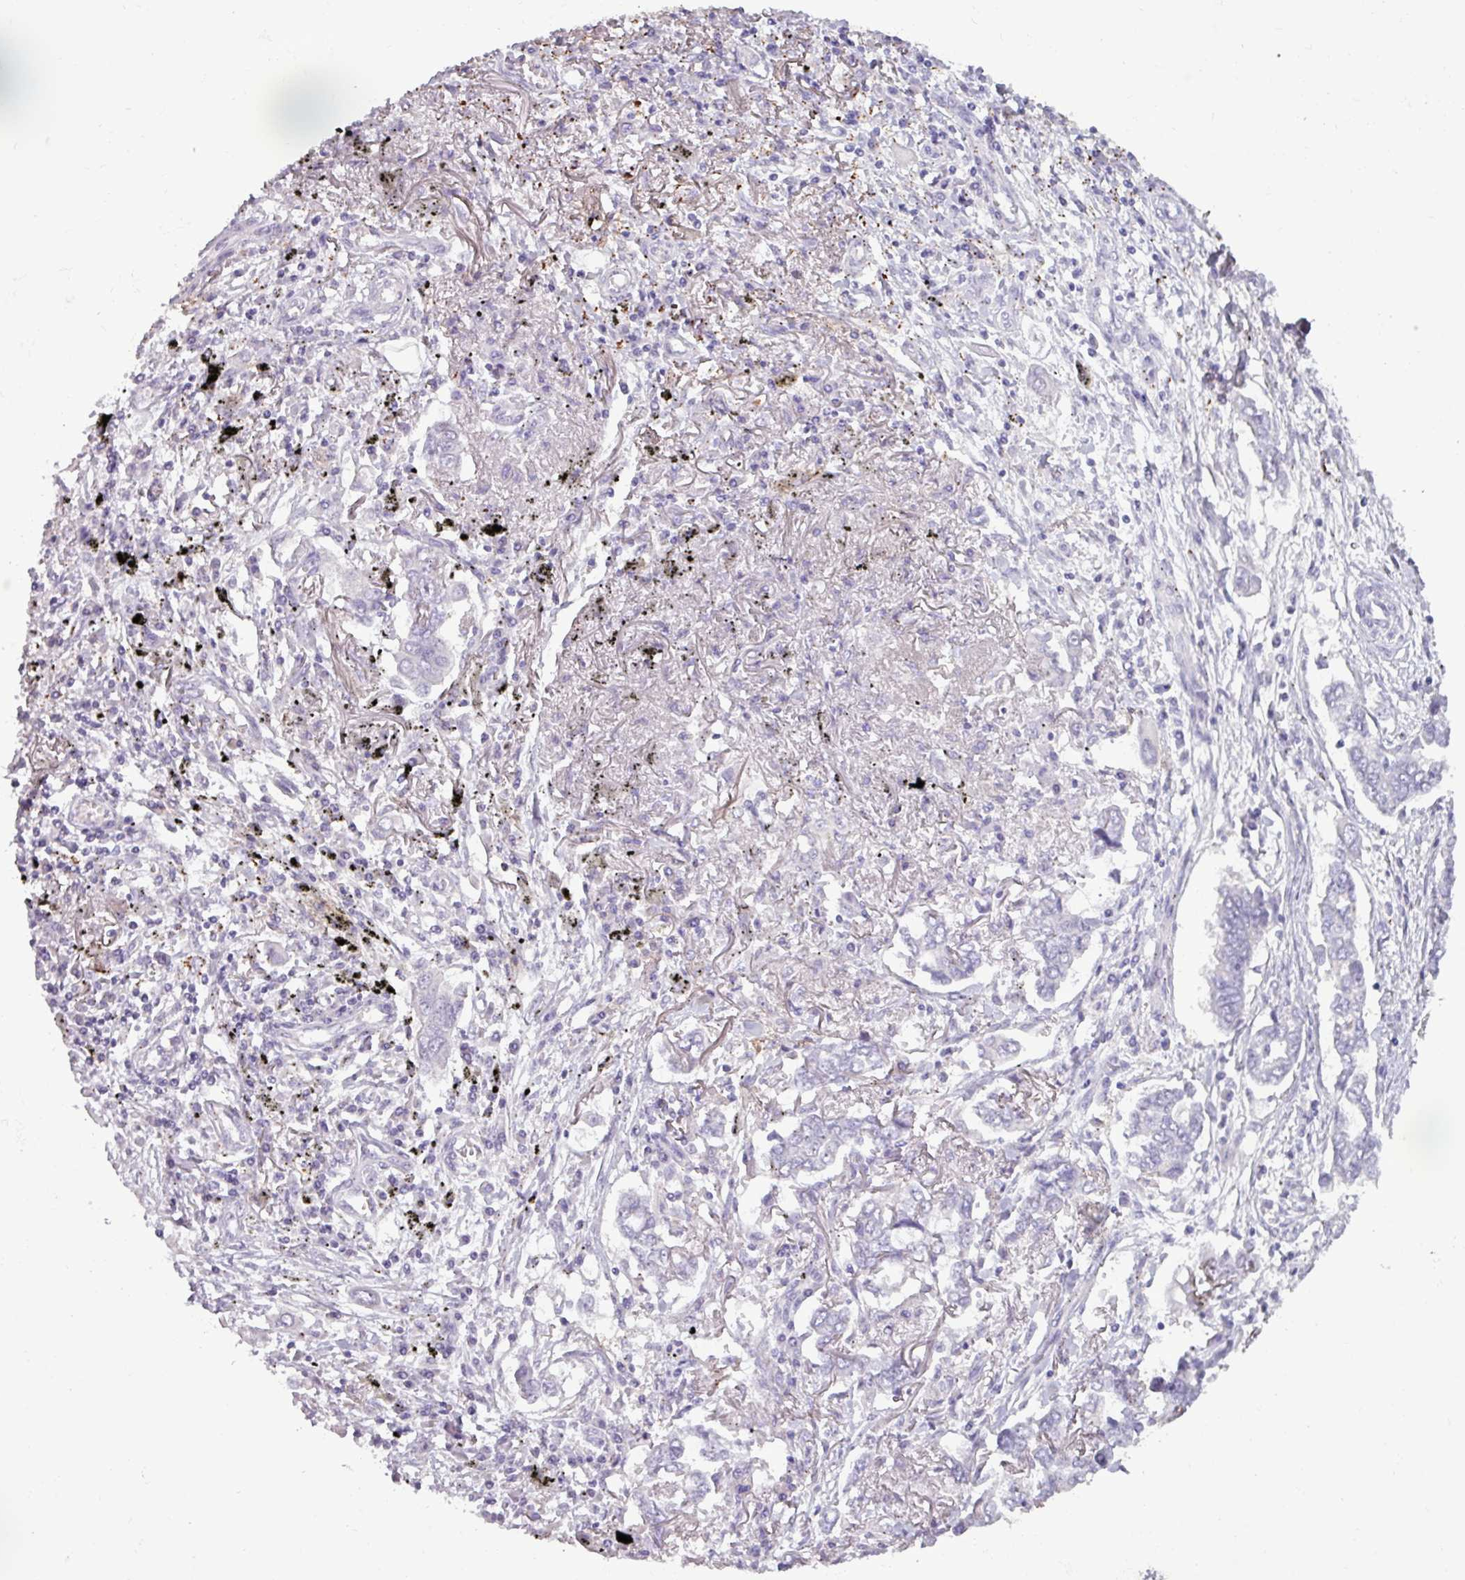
{"staining": {"intensity": "negative", "quantity": "none", "location": "none"}, "tissue": "lung cancer", "cell_type": "Tumor cells", "image_type": "cancer", "snomed": [{"axis": "morphology", "description": "Adenocarcinoma, NOS"}, {"axis": "topography", "description": "Lung"}], "caption": "High power microscopy micrograph of an immunohistochemistry (IHC) micrograph of lung adenocarcinoma, revealing no significant expression in tumor cells. (DAB IHC with hematoxylin counter stain).", "gene": "PLIN2", "patient": {"sex": "male", "age": 76}}